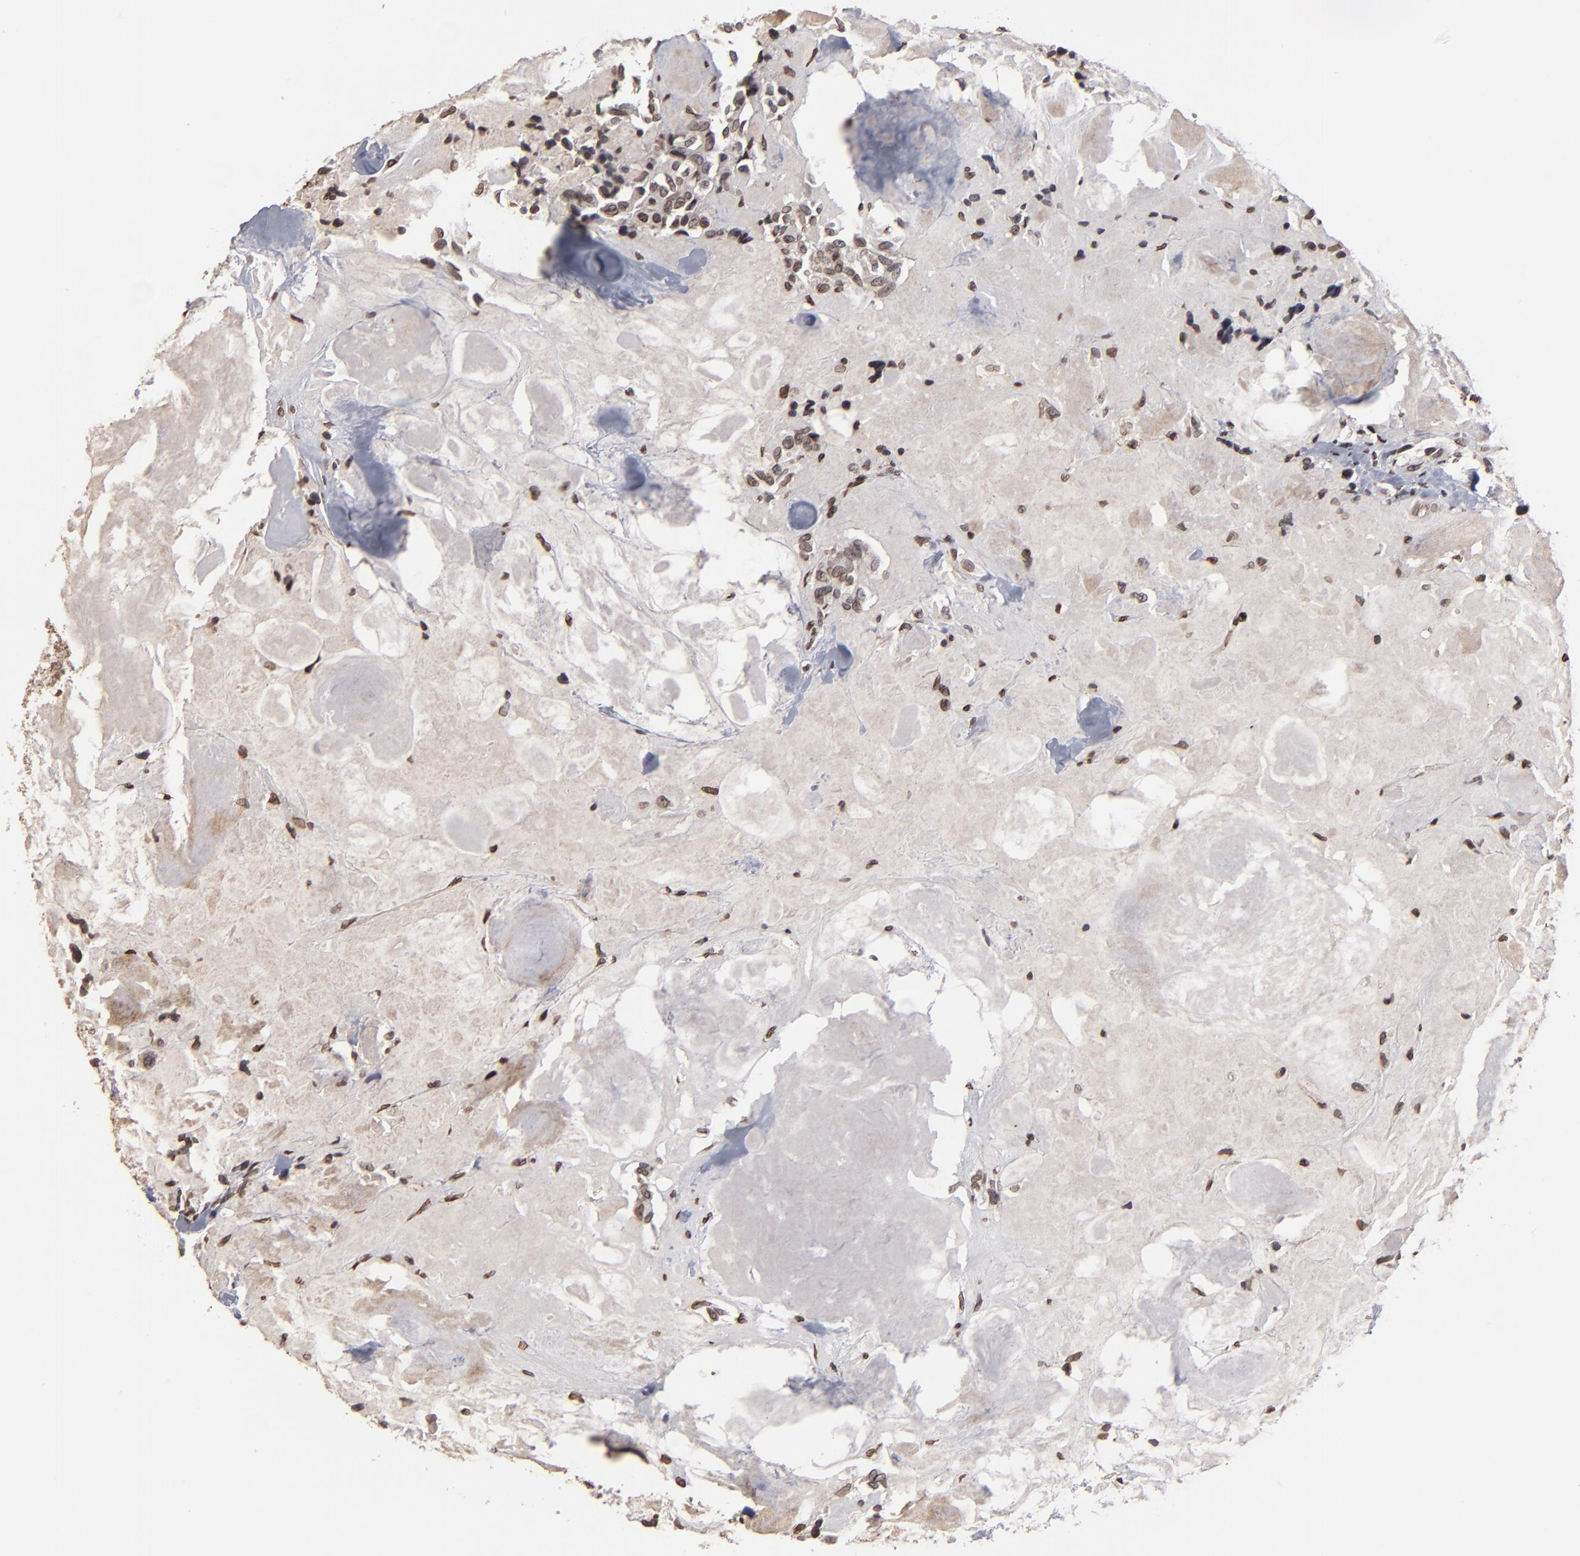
{"staining": {"intensity": "weak", "quantity": "<25%", "location": "nuclear"}, "tissue": "thyroid cancer", "cell_type": "Tumor cells", "image_type": "cancer", "snomed": [{"axis": "morphology", "description": "Carcinoma, NOS"}, {"axis": "morphology", "description": "Carcinoid, malignant, NOS"}, {"axis": "topography", "description": "Thyroid gland"}], "caption": "Tumor cells show no significant expression in carcinoid (malignant) (thyroid).", "gene": "BAZ1A", "patient": {"sex": "male", "age": 33}}